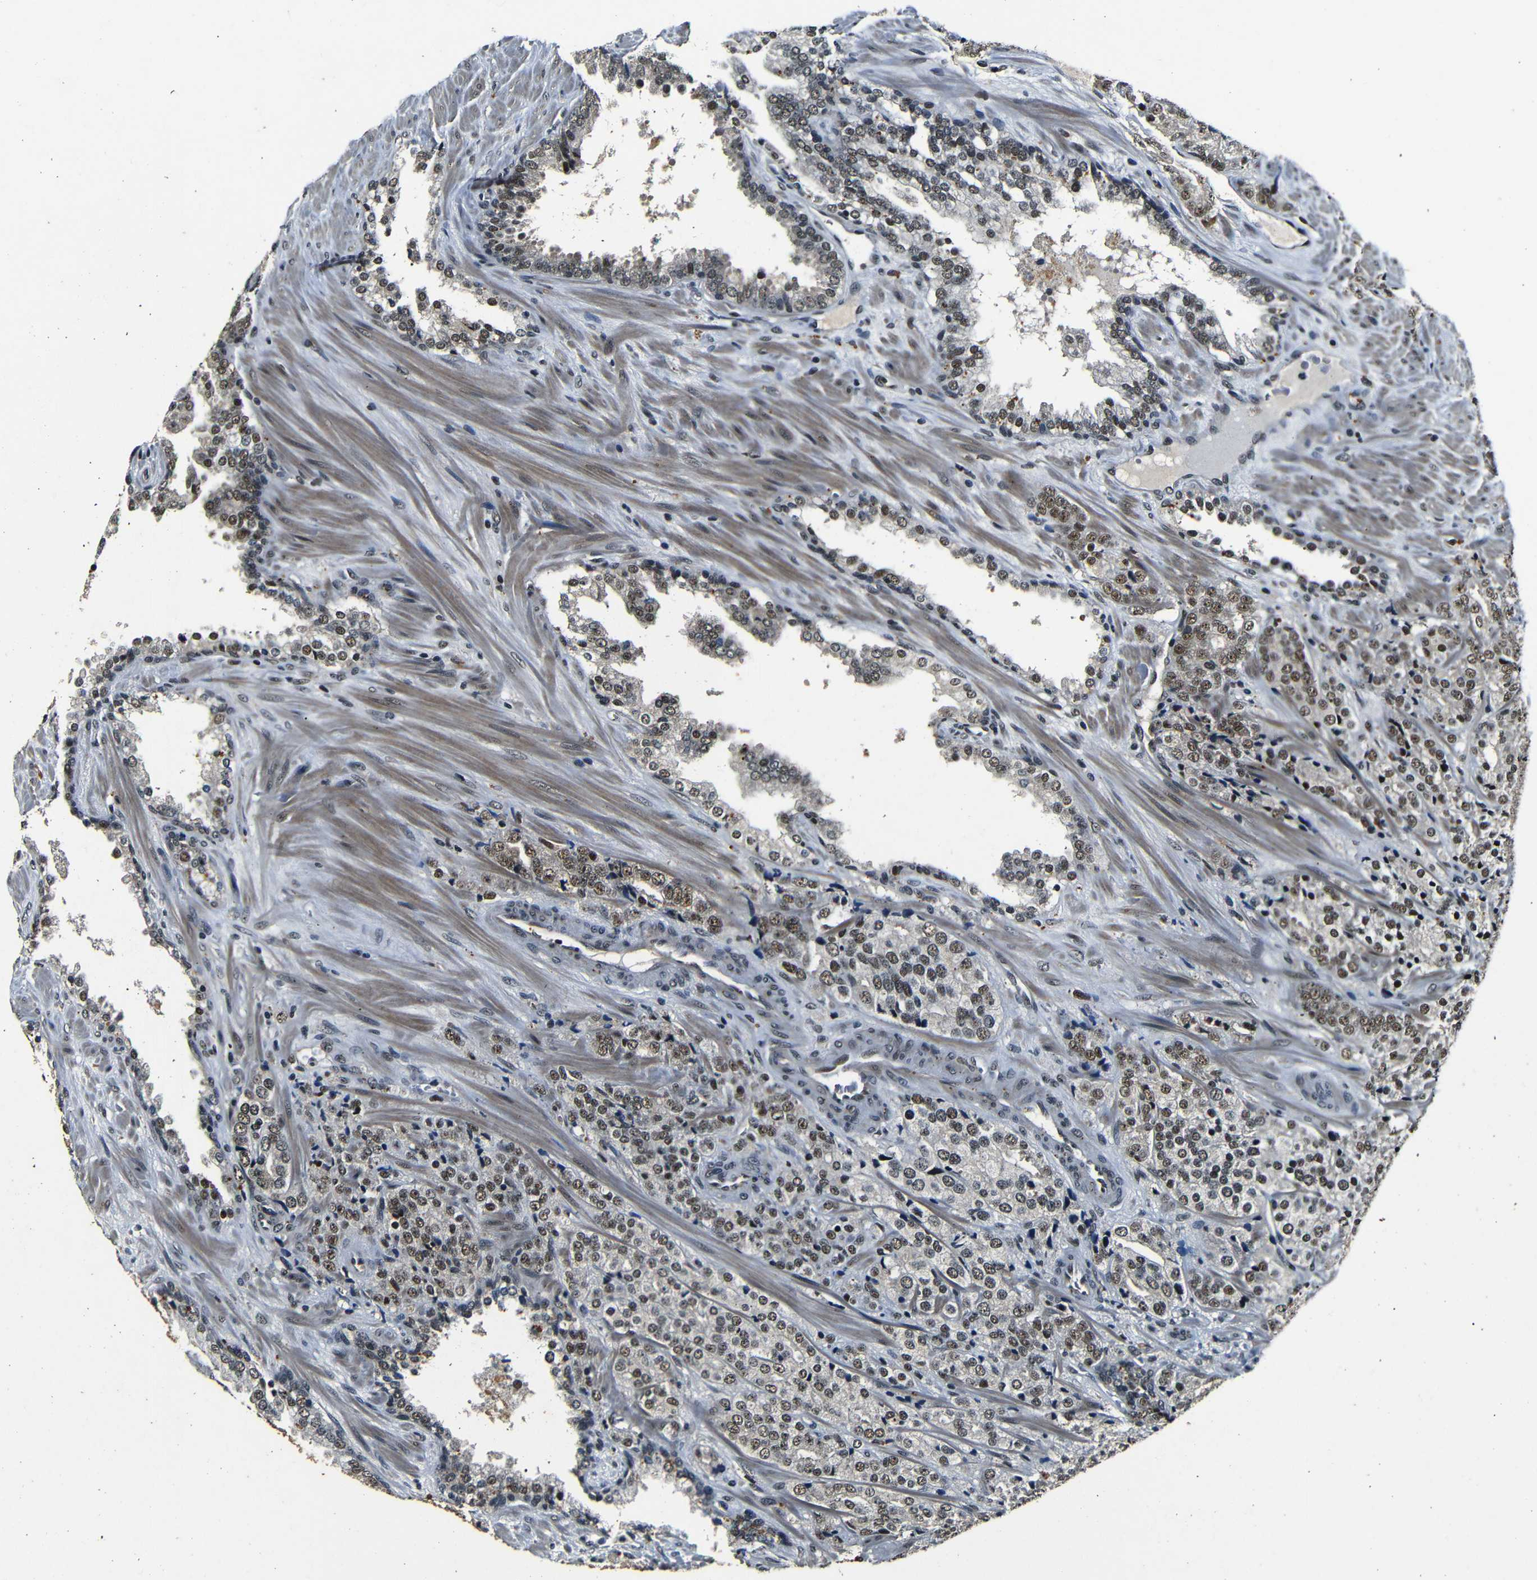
{"staining": {"intensity": "moderate", "quantity": ">75%", "location": "nuclear"}, "tissue": "prostate cancer", "cell_type": "Tumor cells", "image_type": "cancer", "snomed": [{"axis": "morphology", "description": "Adenocarcinoma, High grade"}, {"axis": "topography", "description": "Prostate"}], "caption": "A brown stain highlights moderate nuclear expression of a protein in prostate cancer tumor cells.", "gene": "FOXD4", "patient": {"sex": "male", "age": 71}}